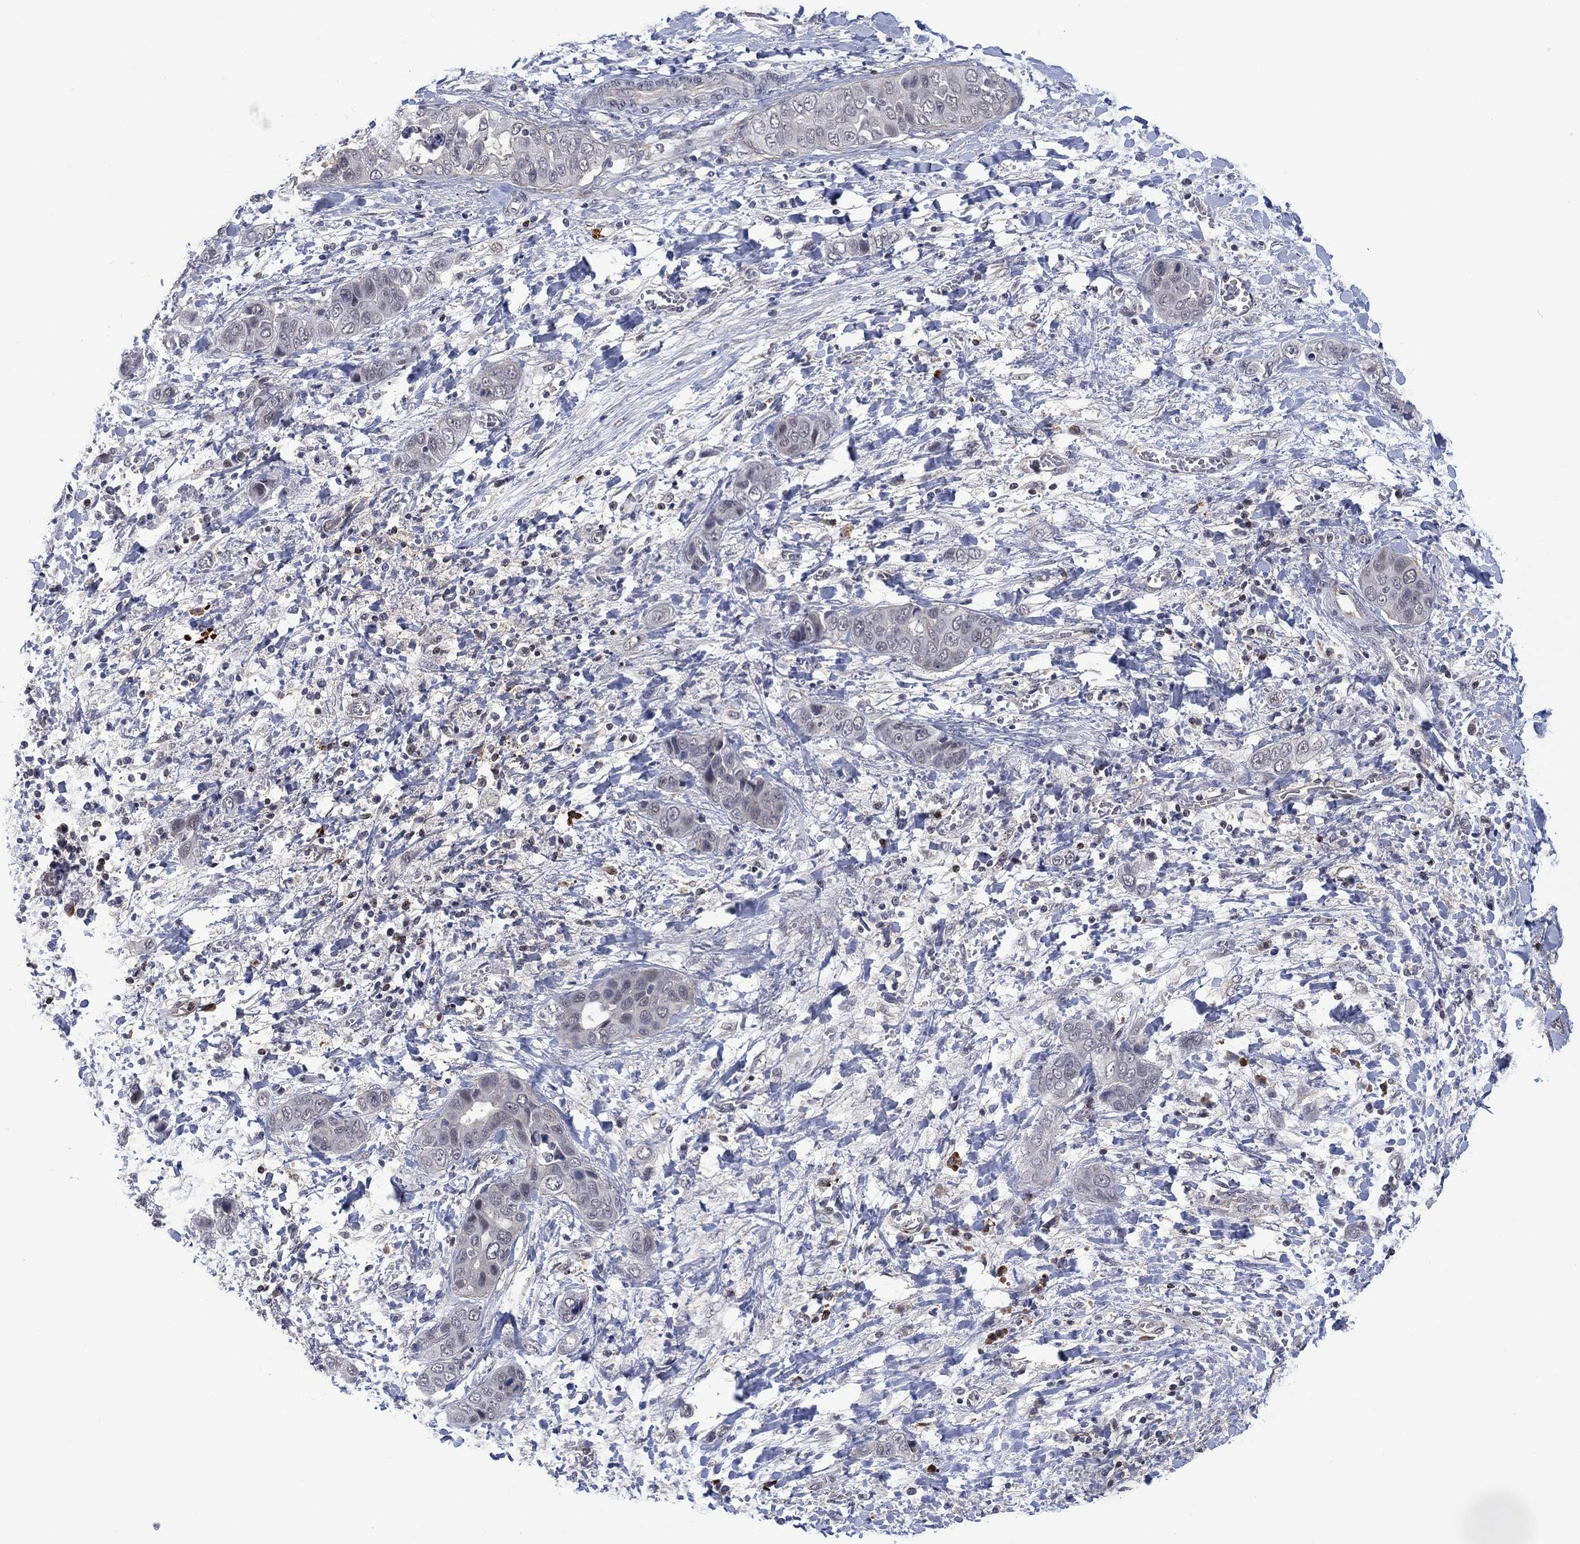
{"staining": {"intensity": "negative", "quantity": "none", "location": "none"}, "tissue": "liver cancer", "cell_type": "Tumor cells", "image_type": "cancer", "snomed": [{"axis": "morphology", "description": "Cholangiocarcinoma"}, {"axis": "topography", "description": "Liver"}], "caption": "Photomicrograph shows no protein positivity in tumor cells of liver cholangiocarcinoma tissue.", "gene": "DPP4", "patient": {"sex": "female", "age": 52}}